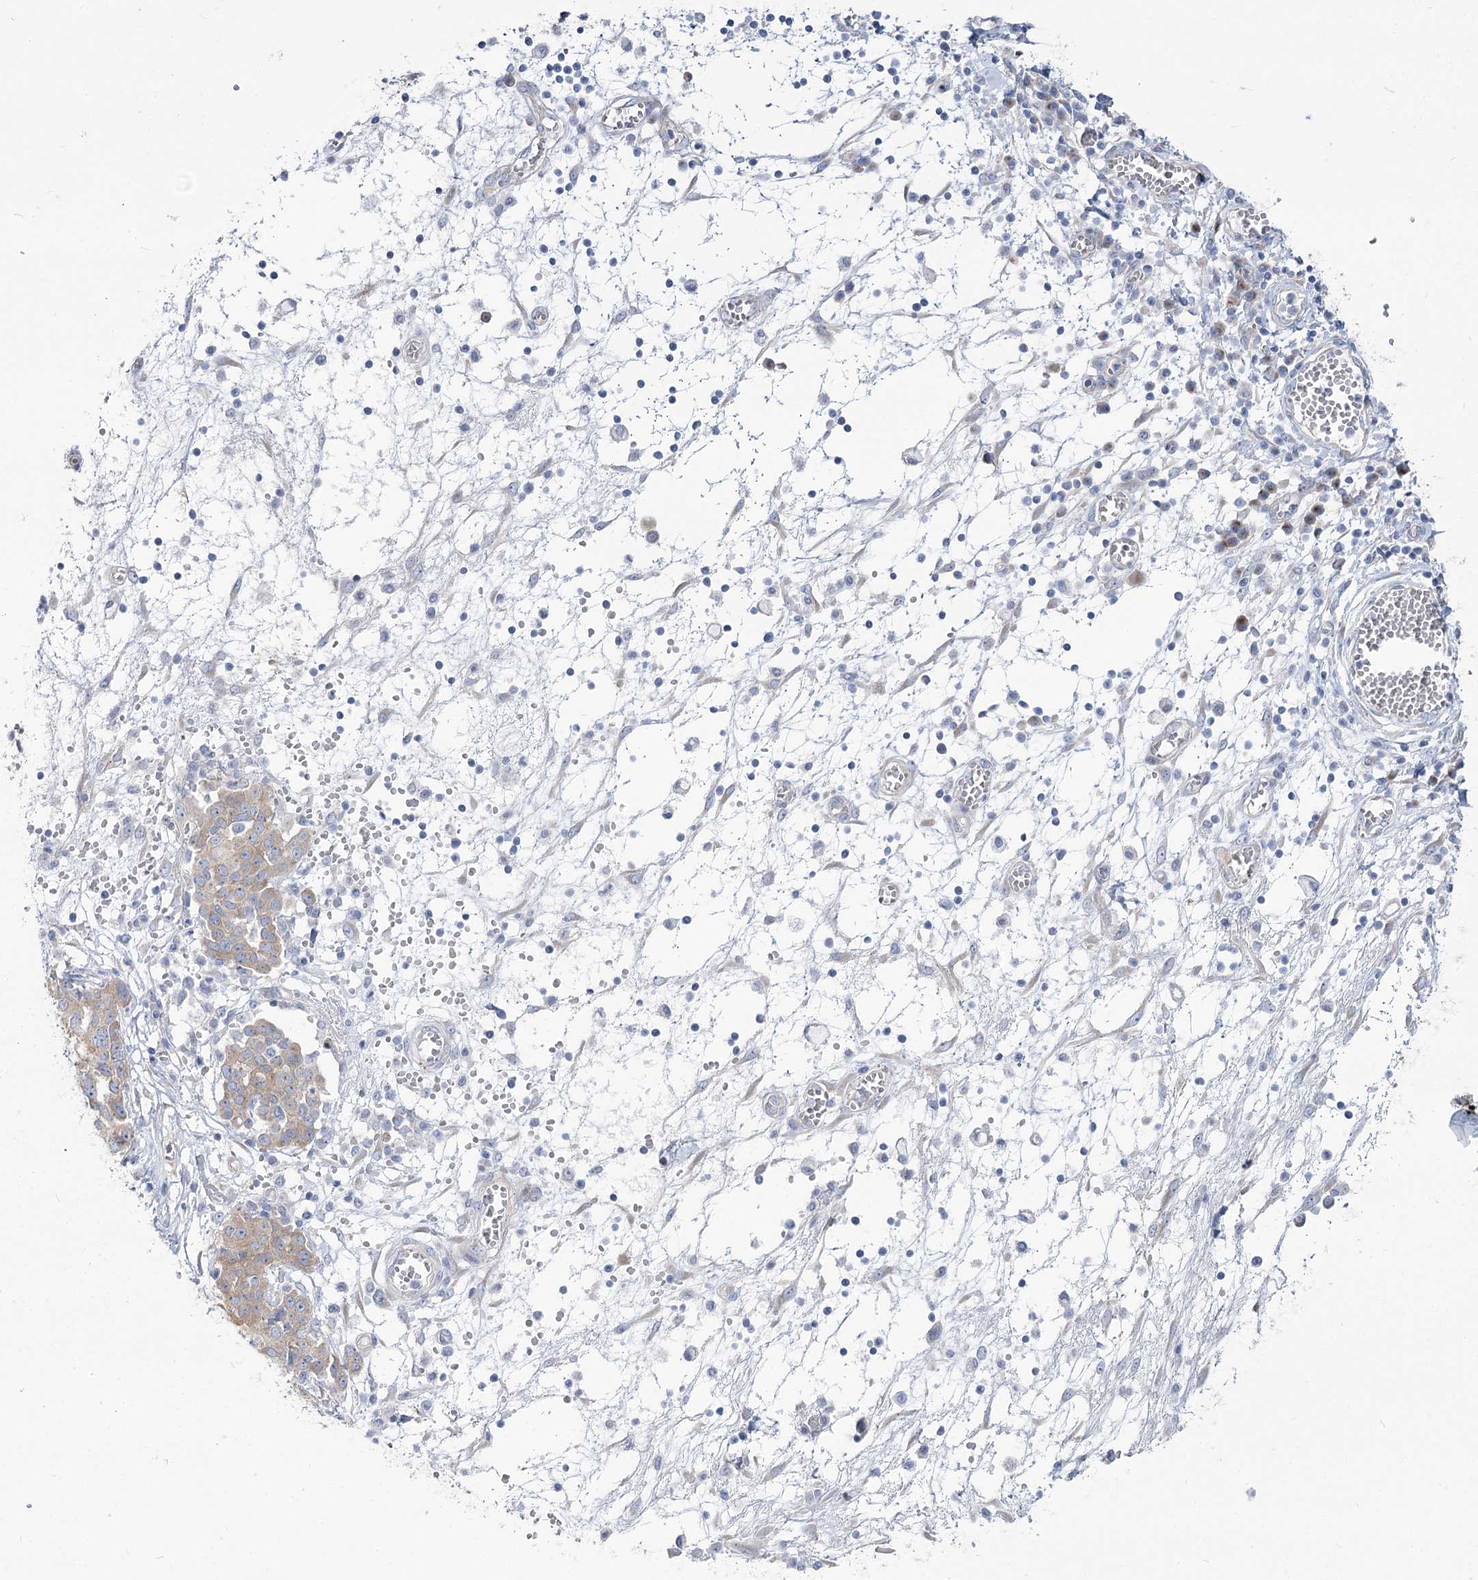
{"staining": {"intensity": "weak", "quantity": ">75%", "location": "cytoplasmic/membranous"}, "tissue": "ovarian cancer", "cell_type": "Tumor cells", "image_type": "cancer", "snomed": [{"axis": "morphology", "description": "Cystadenocarcinoma, serous, NOS"}, {"axis": "topography", "description": "Soft tissue"}, {"axis": "topography", "description": "Ovary"}], "caption": "Serous cystadenocarcinoma (ovarian) stained with a brown dye reveals weak cytoplasmic/membranous positive expression in approximately >75% of tumor cells.", "gene": "SUOX", "patient": {"sex": "female", "age": 57}}